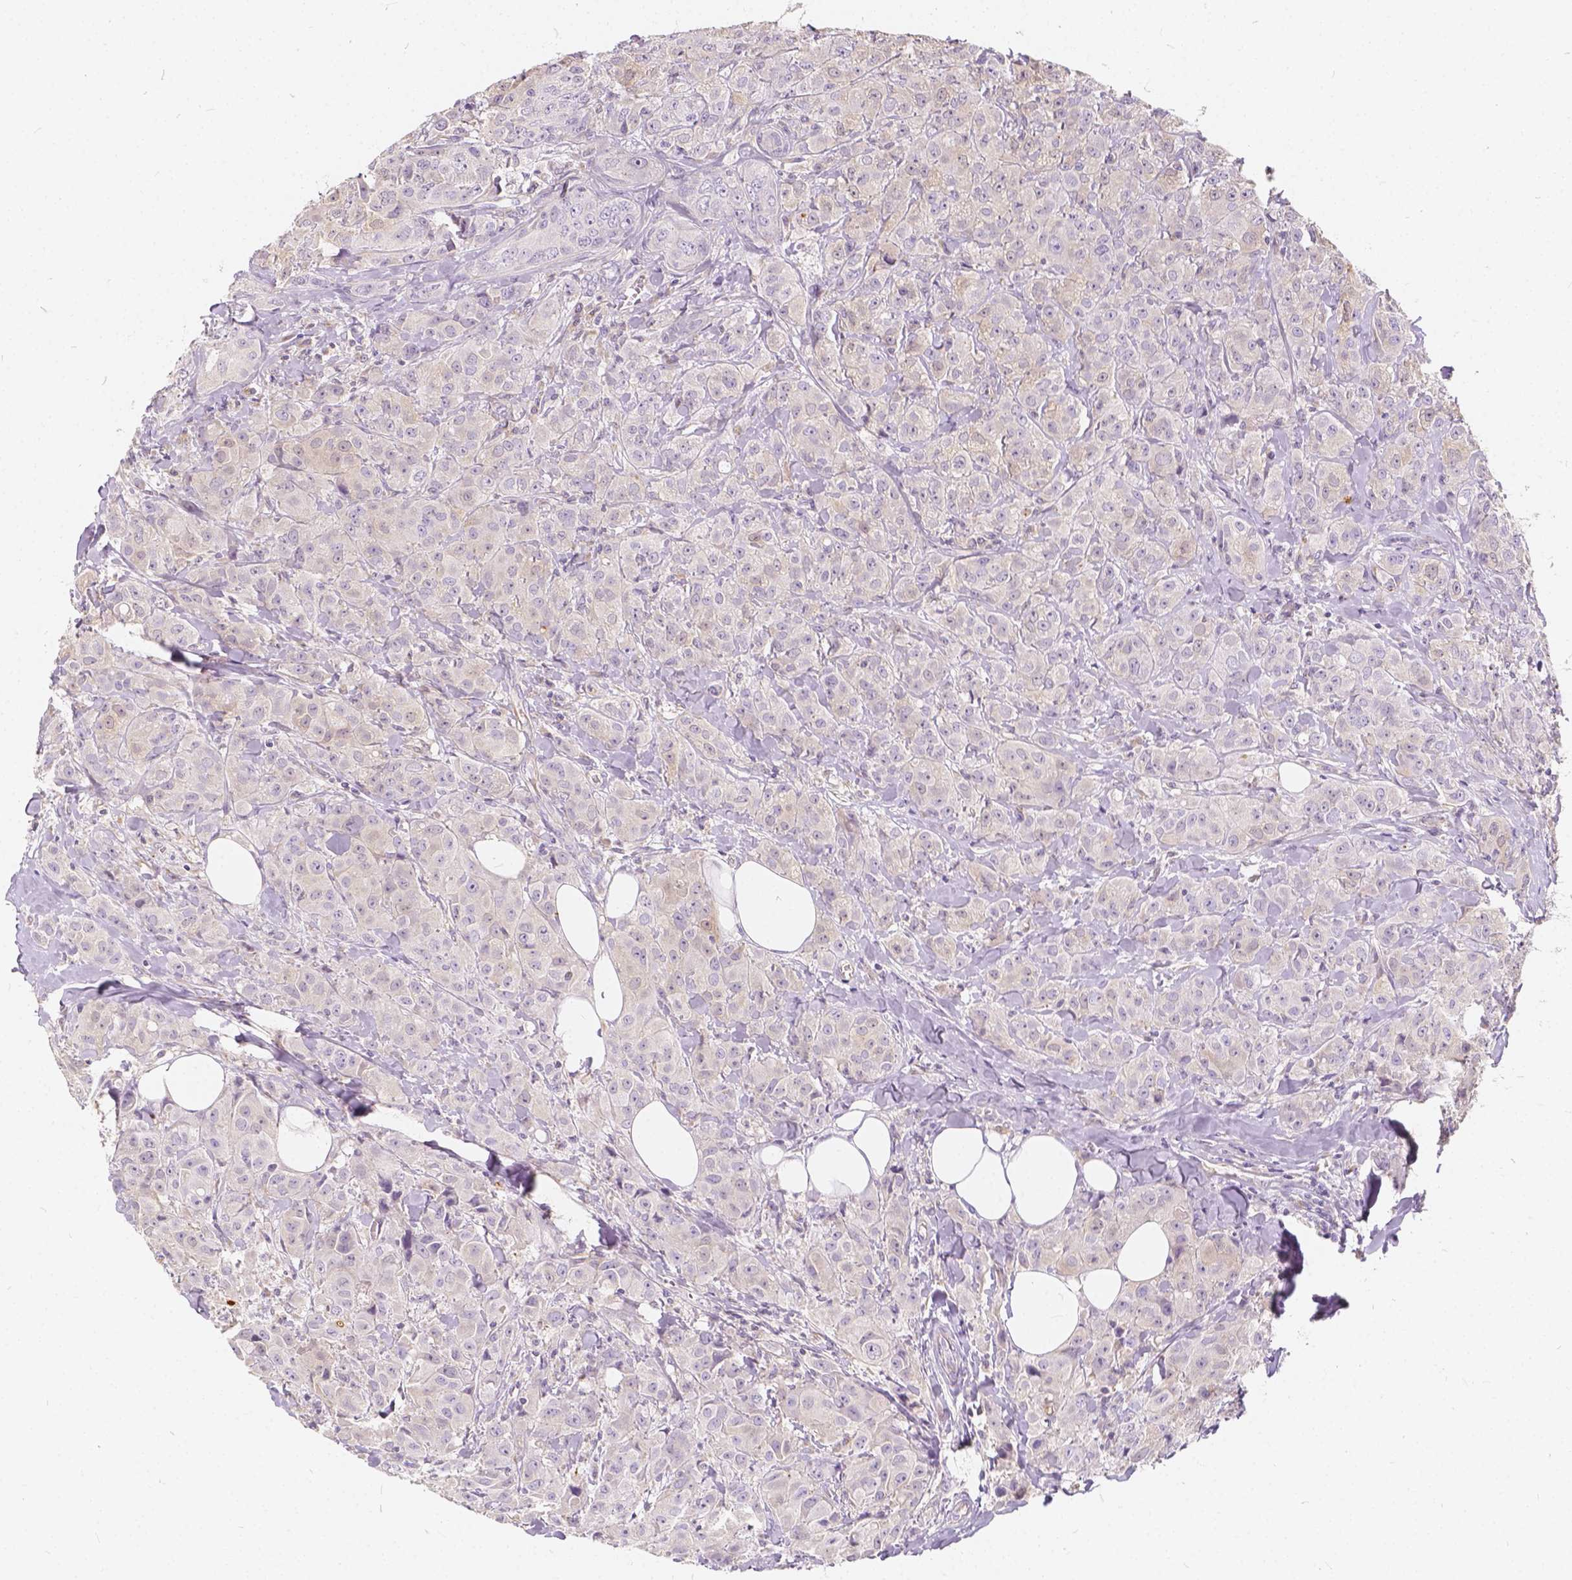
{"staining": {"intensity": "negative", "quantity": "none", "location": "none"}, "tissue": "breast cancer", "cell_type": "Tumor cells", "image_type": "cancer", "snomed": [{"axis": "morphology", "description": "Duct carcinoma"}, {"axis": "topography", "description": "Breast"}], "caption": "This is an immunohistochemistry (IHC) micrograph of breast cancer (infiltrating ductal carcinoma). There is no staining in tumor cells.", "gene": "KIAA0513", "patient": {"sex": "female", "age": 43}}